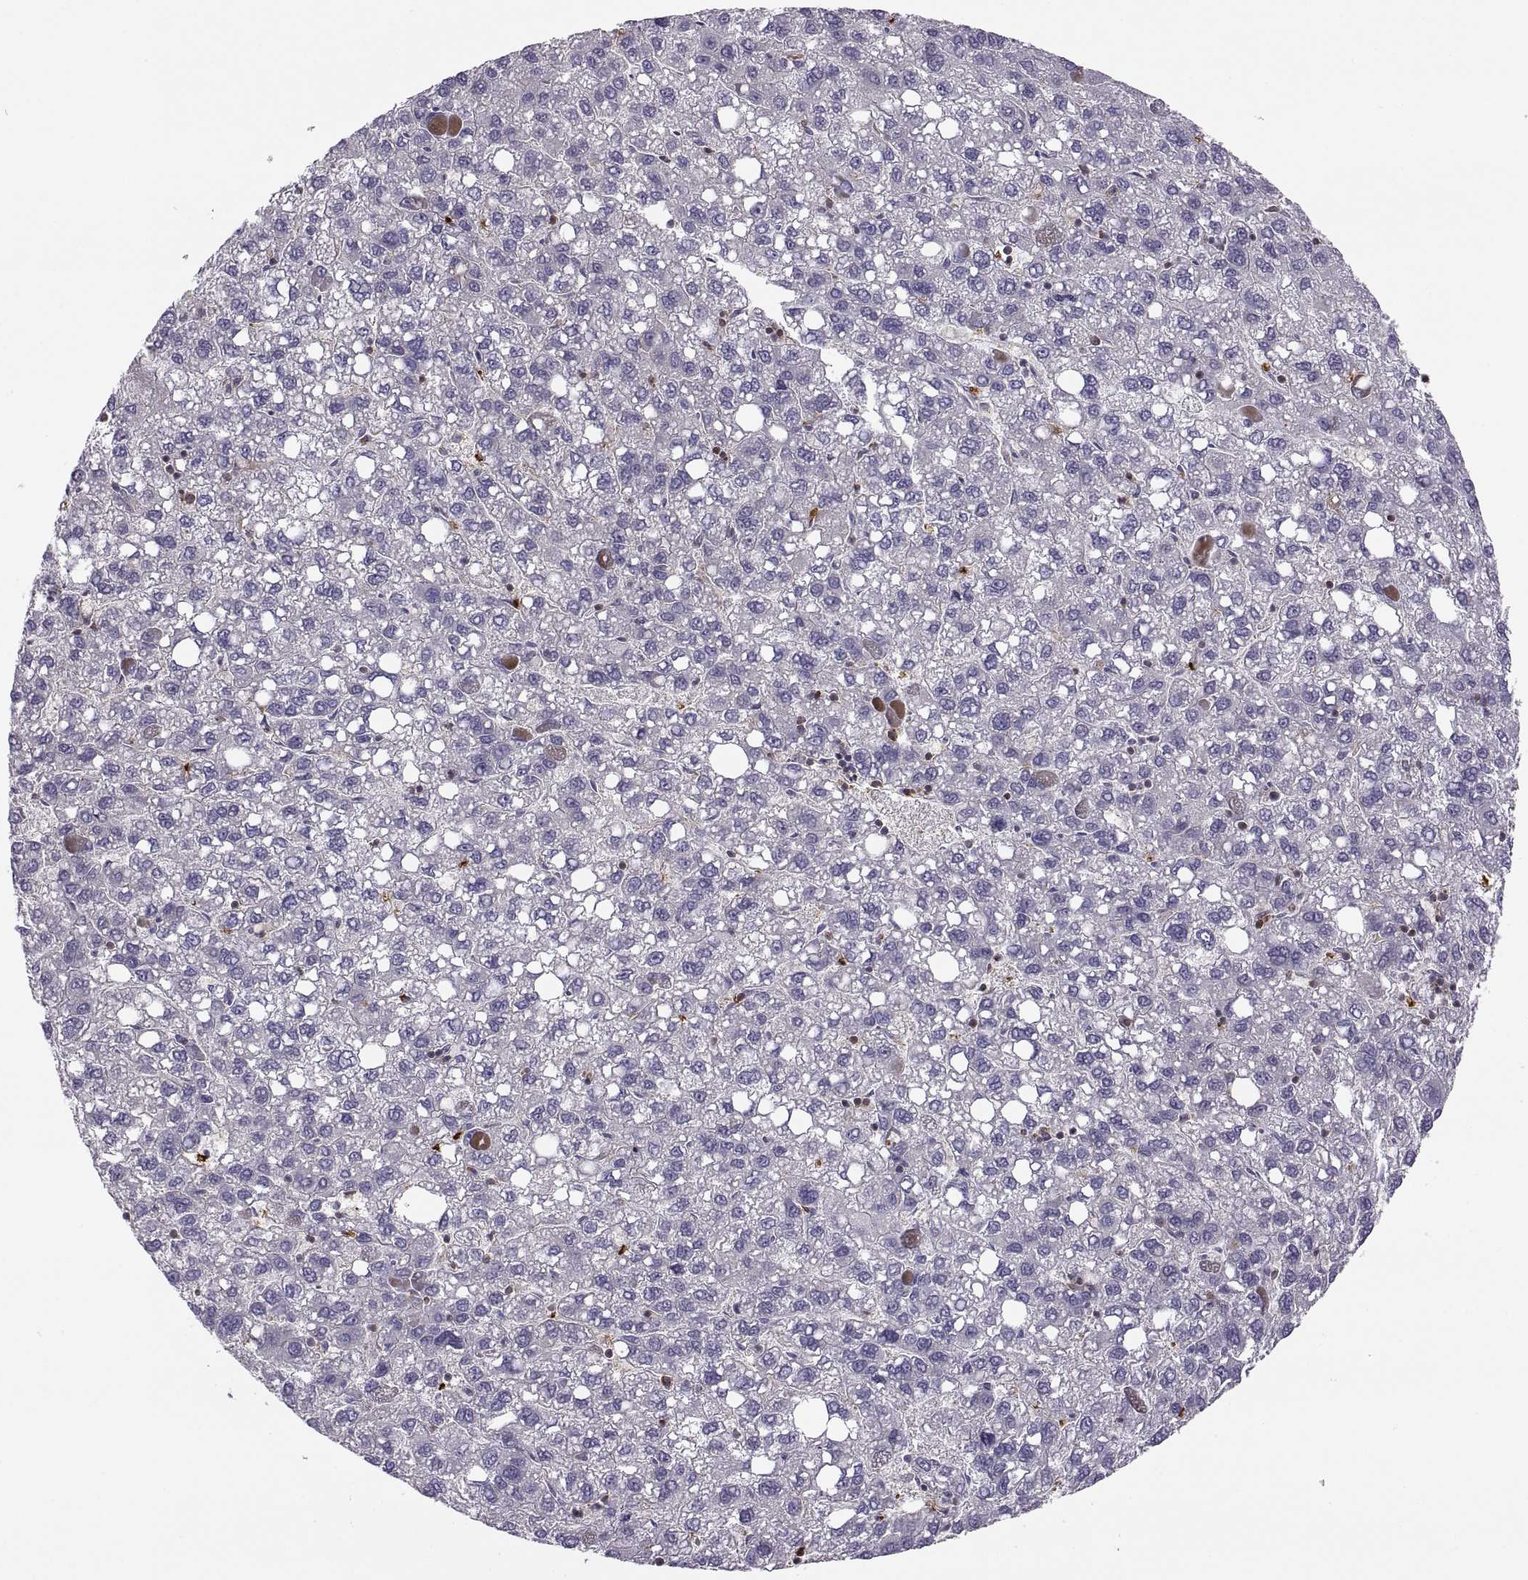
{"staining": {"intensity": "negative", "quantity": "none", "location": "none"}, "tissue": "liver cancer", "cell_type": "Tumor cells", "image_type": "cancer", "snomed": [{"axis": "morphology", "description": "Carcinoma, Hepatocellular, NOS"}, {"axis": "topography", "description": "Liver"}], "caption": "There is no significant staining in tumor cells of liver hepatocellular carcinoma.", "gene": "SPATA32", "patient": {"sex": "female", "age": 82}}